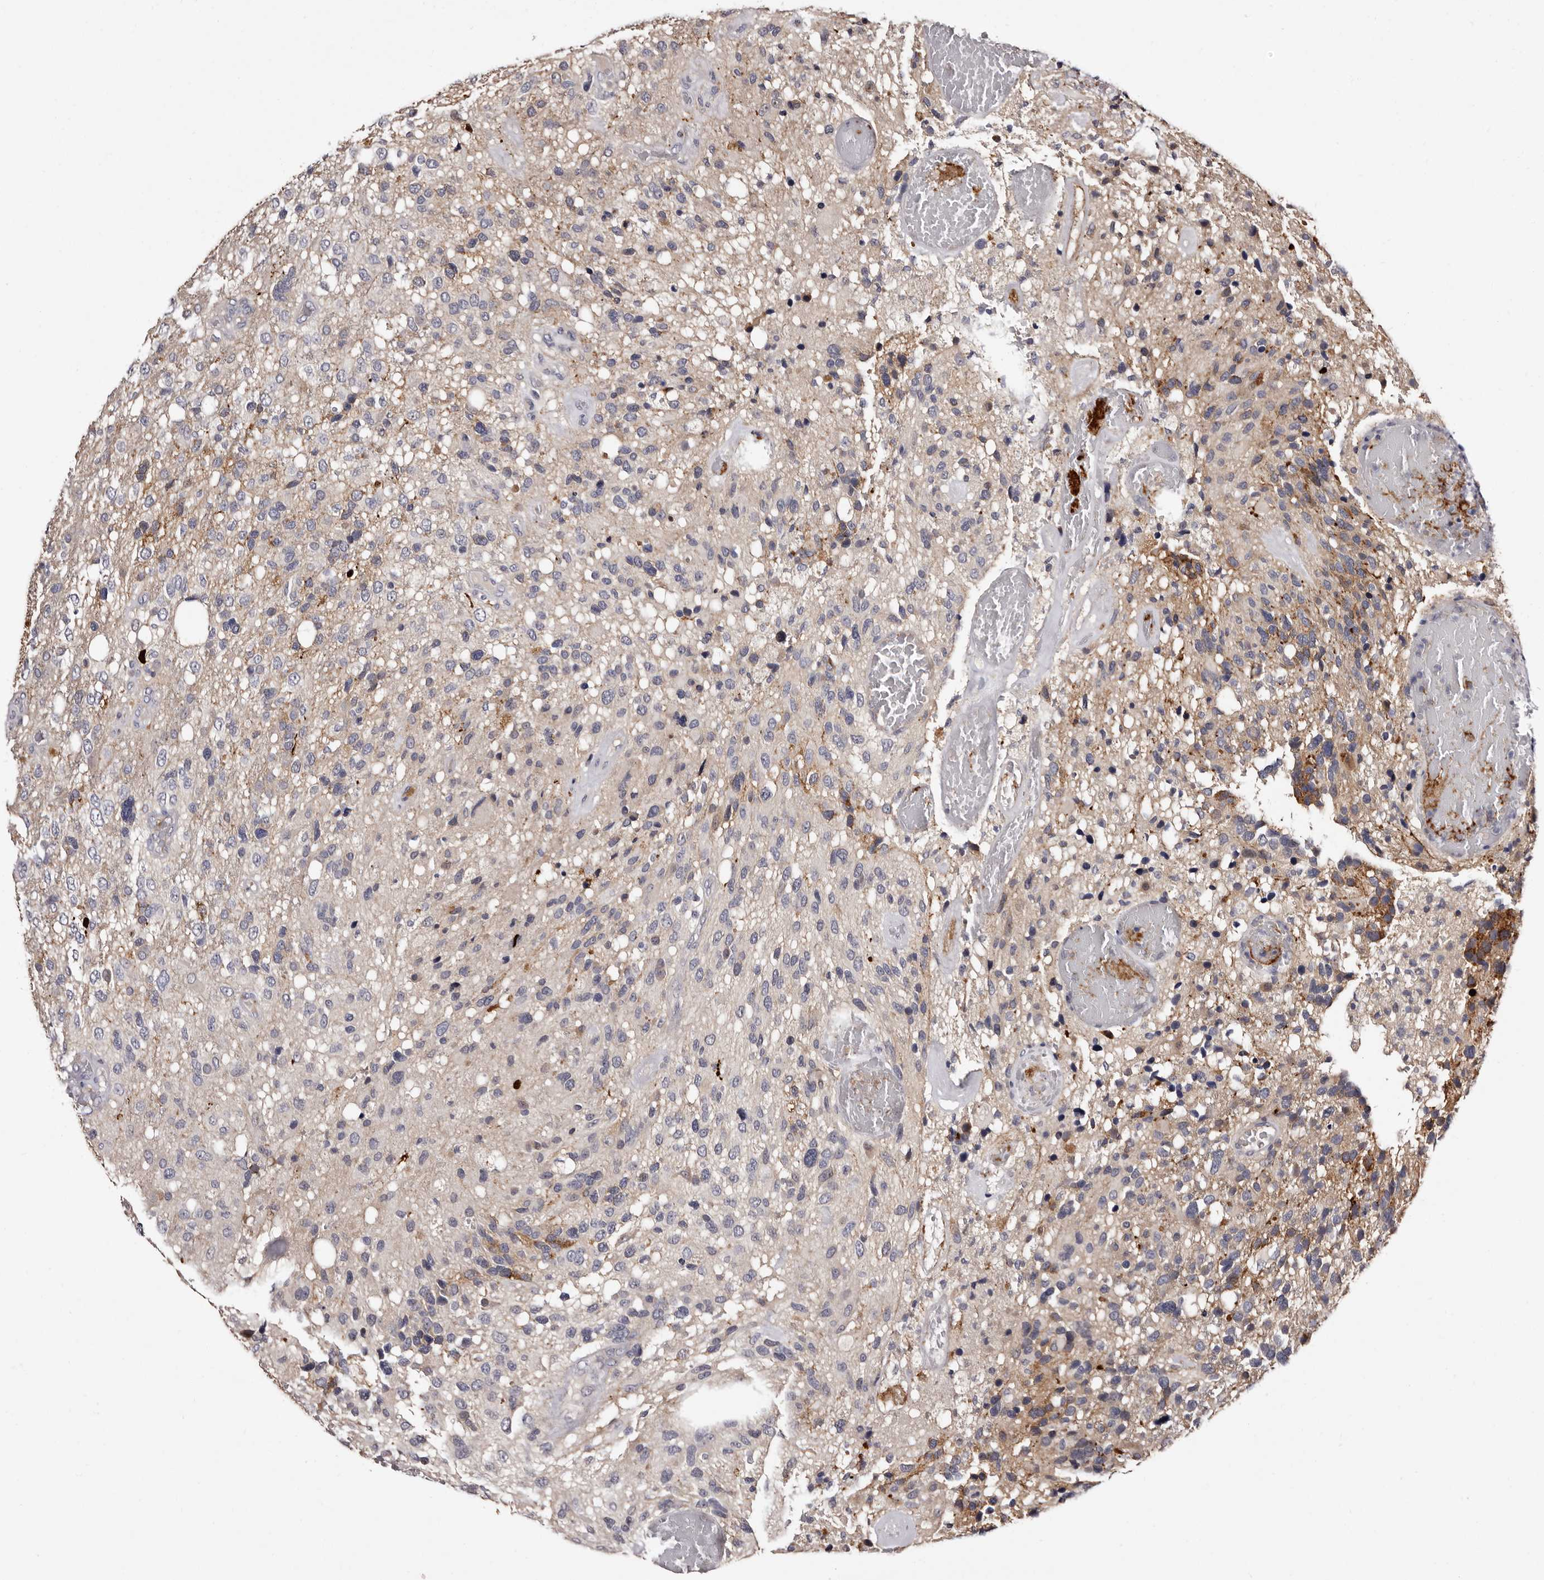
{"staining": {"intensity": "moderate", "quantity": "<25%", "location": "cytoplasmic/membranous"}, "tissue": "glioma", "cell_type": "Tumor cells", "image_type": "cancer", "snomed": [{"axis": "morphology", "description": "Glioma, malignant, High grade"}, {"axis": "topography", "description": "Brain"}], "caption": "A photomicrograph of human malignant glioma (high-grade) stained for a protein shows moderate cytoplasmic/membranous brown staining in tumor cells. The staining was performed using DAB (3,3'-diaminobenzidine) to visualize the protein expression in brown, while the nuclei were stained in blue with hematoxylin (Magnification: 20x).", "gene": "LANCL2", "patient": {"sex": "female", "age": 58}}